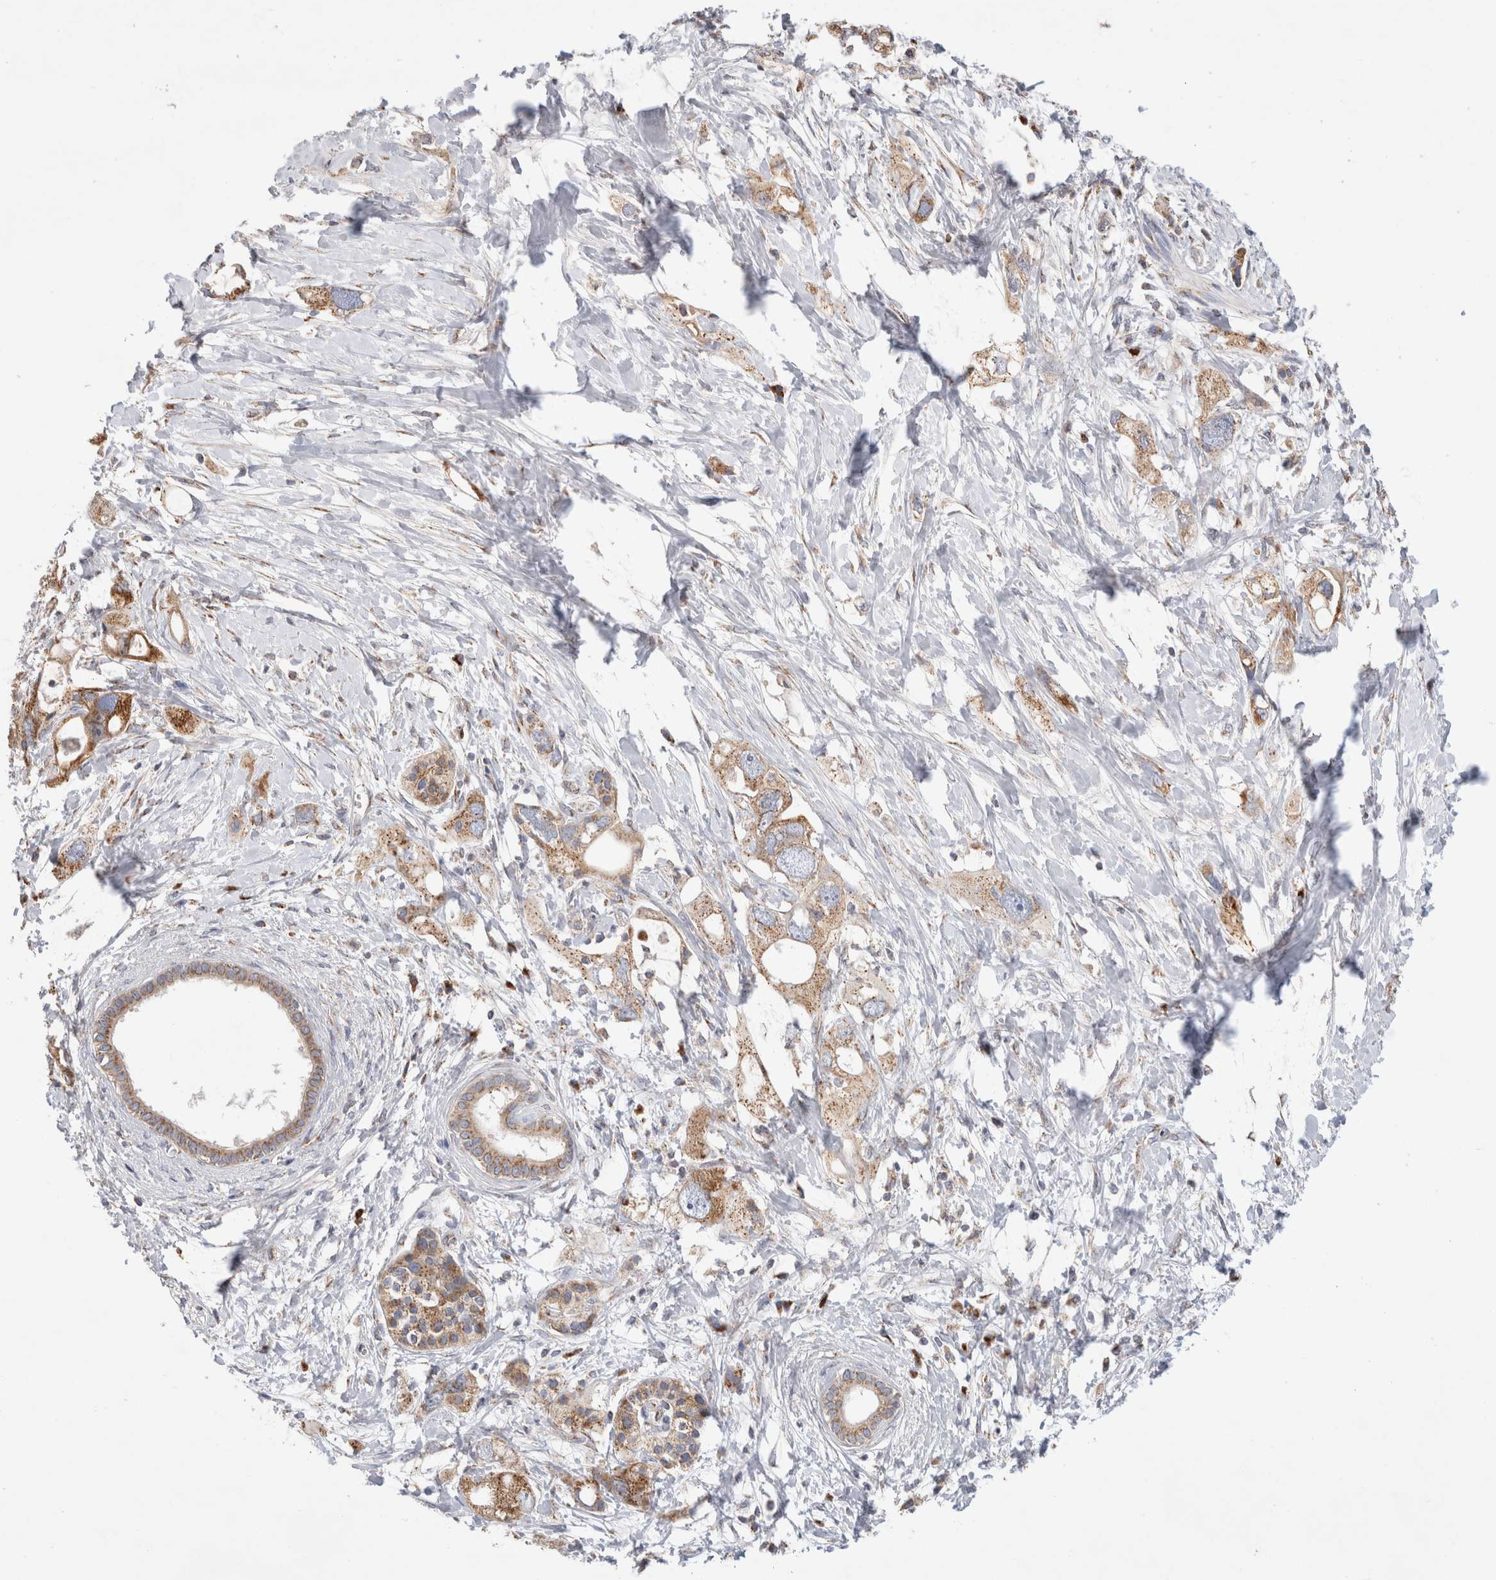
{"staining": {"intensity": "weak", "quantity": ">75%", "location": "cytoplasmic/membranous"}, "tissue": "pancreatic cancer", "cell_type": "Tumor cells", "image_type": "cancer", "snomed": [{"axis": "morphology", "description": "Adenocarcinoma, NOS"}, {"axis": "topography", "description": "Pancreas"}], "caption": "Brown immunohistochemical staining in human pancreatic cancer reveals weak cytoplasmic/membranous positivity in approximately >75% of tumor cells.", "gene": "IARS2", "patient": {"sex": "female", "age": 56}}